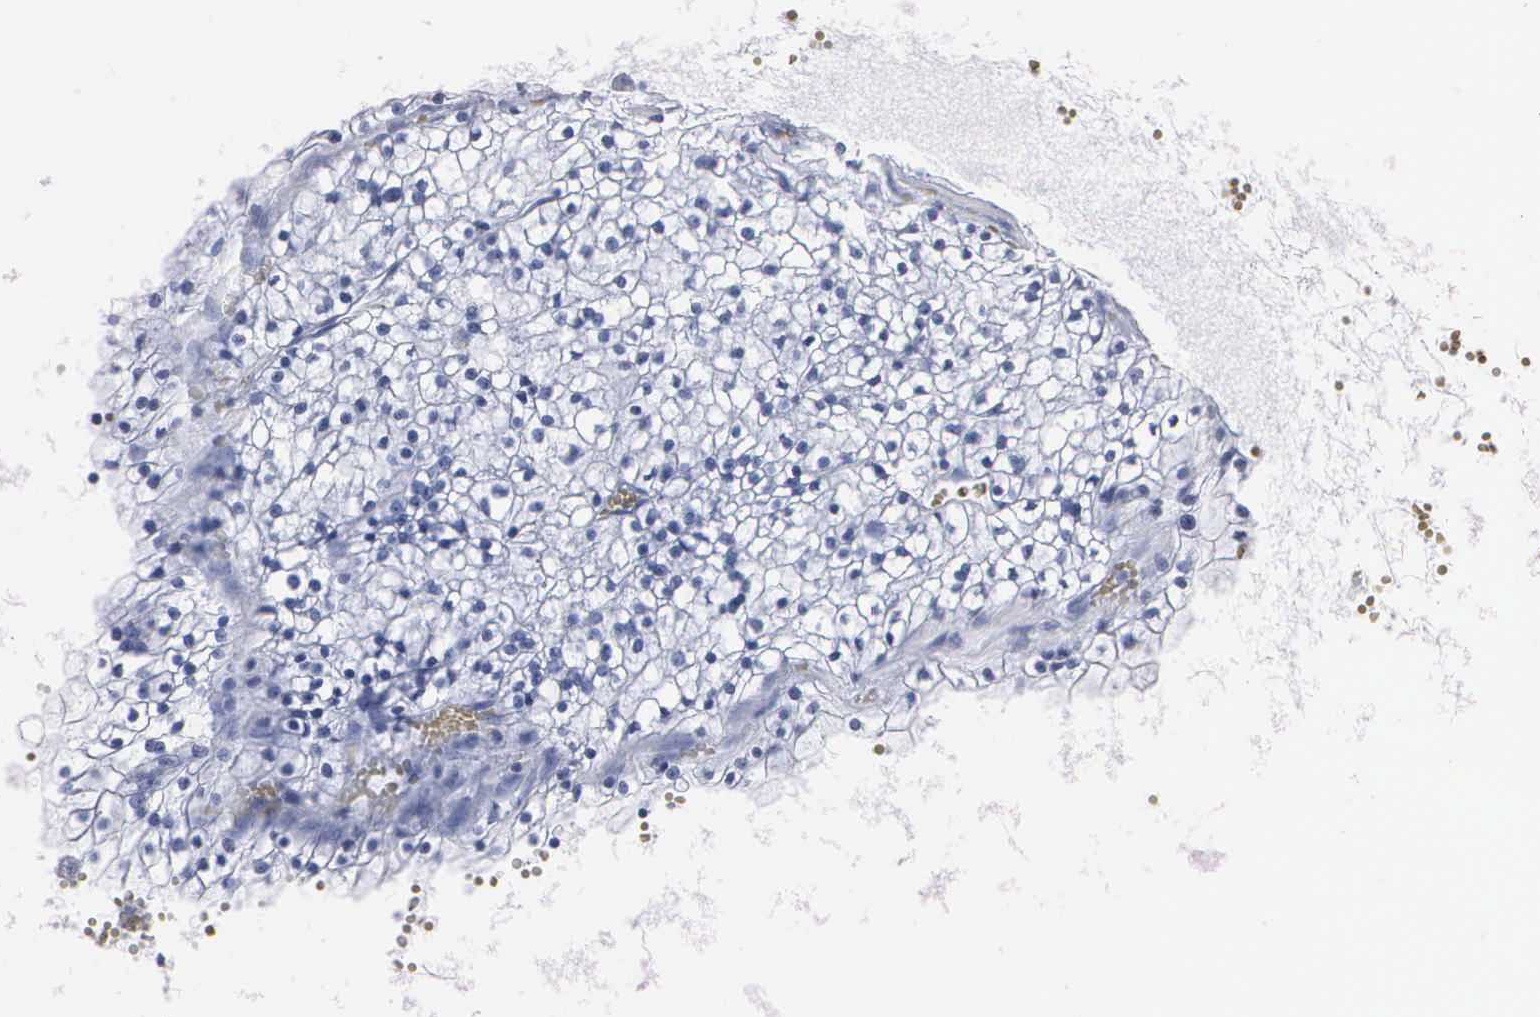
{"staining": {"intensity": "negative", "quantity": "none", "location": "none"}, "tissue": "renal cancer", "cell_type": "Tumor cells", "image_type": "cancer", "snomed": [{"axis": "morphology", "description": "Adenocarcinoma, NOS"}, {"axis": "topography", "description": "Kidney"}], "caption": "High power microscopy photomicrograph of an immunohistochemistry (IHC) image of renal cancer, revealing no significant positivity in tumor cells. The staining is performed using DAB (3,3'-diaminobenzidine) brown chromogen with nuclei counter-stained in using hematoxylin.", "gene": "MB", "patient": {"sex": "male", "age": 61}}